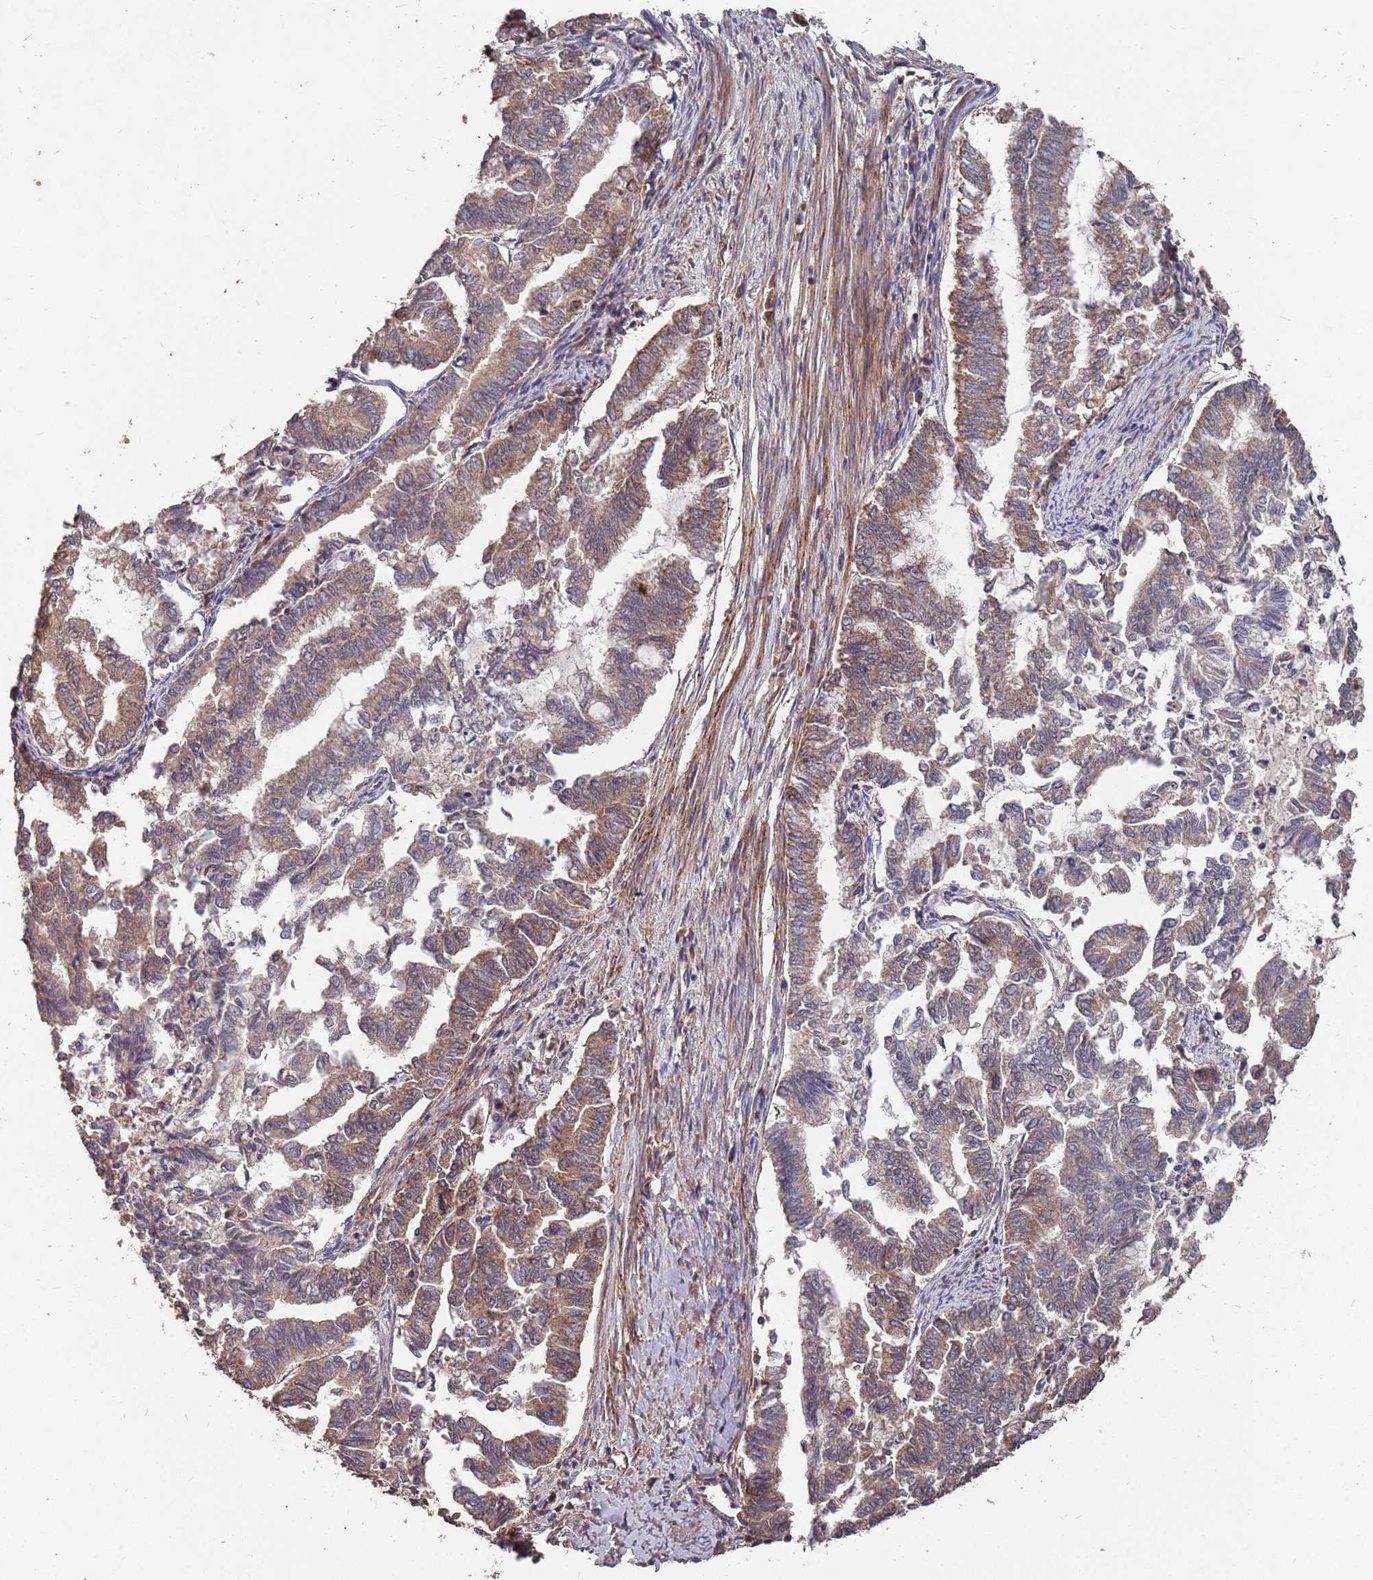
{"staining": {"intensity": "moderate", "quantity": "25%-75%", "location": "cytoplasmic/membranous"}, "tissue": "endometrial cancer", "cell_type": "Tumor cells", "image_type": "cancer", "snomed": [{"axis": "morphology", "description": "Adenocarcinoma, NOS"}, {"axis": "topography", "description": "Endometrium"}], "caption": "High-magnification brightfield microscopy of endometrial adenocarcinoma stained with DAB (brown) and counterstained with hematoxylin (blue). tumor cells exhibit moderate cytoplasmic/membranous expression is identified in about25%-75% of cells.", "gene": "PRORP", "patient": {"sex": "female", "age": 79}}